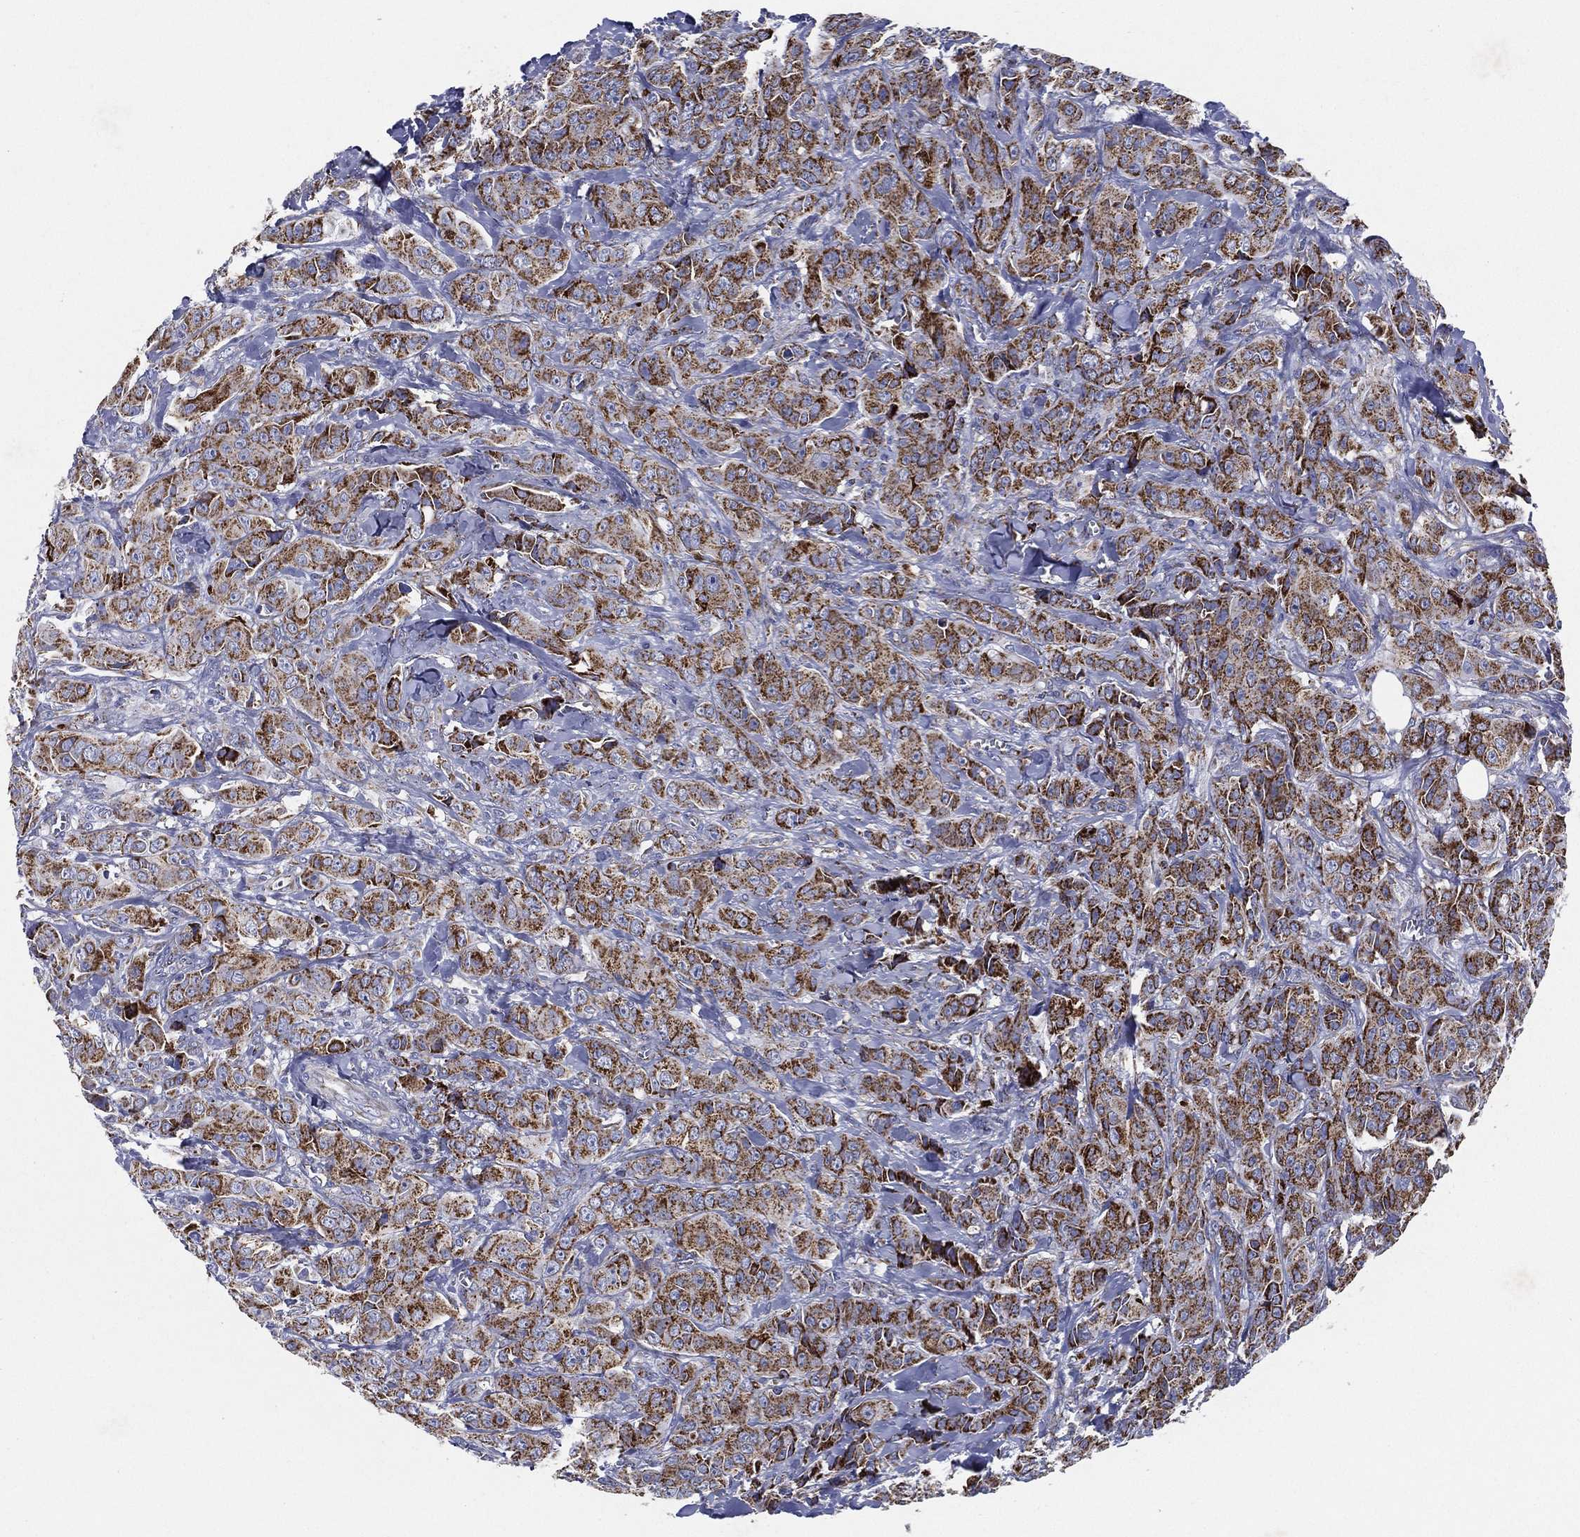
{"staining": {"intensity": "strong", "quantity": ">75%", "location": "cytoplasmic/membranous"}, "tissue": "breast cancer", "cell_type": "Tumor cells", "image_type": "cancer", "snomed": [{"axis": "morphology", "description": "Duct carcinoma"}, {"axis": "topography", "description": "Breast"}], "caption": "Protein staining of infiltrating ductal carcinoma (breast) tissue displays strong cytoplasmic/membranous positivity in approximately >75% of tumor cells.", "gene": "SFXN1", "patient": {"sex": "female", "age": 43}}